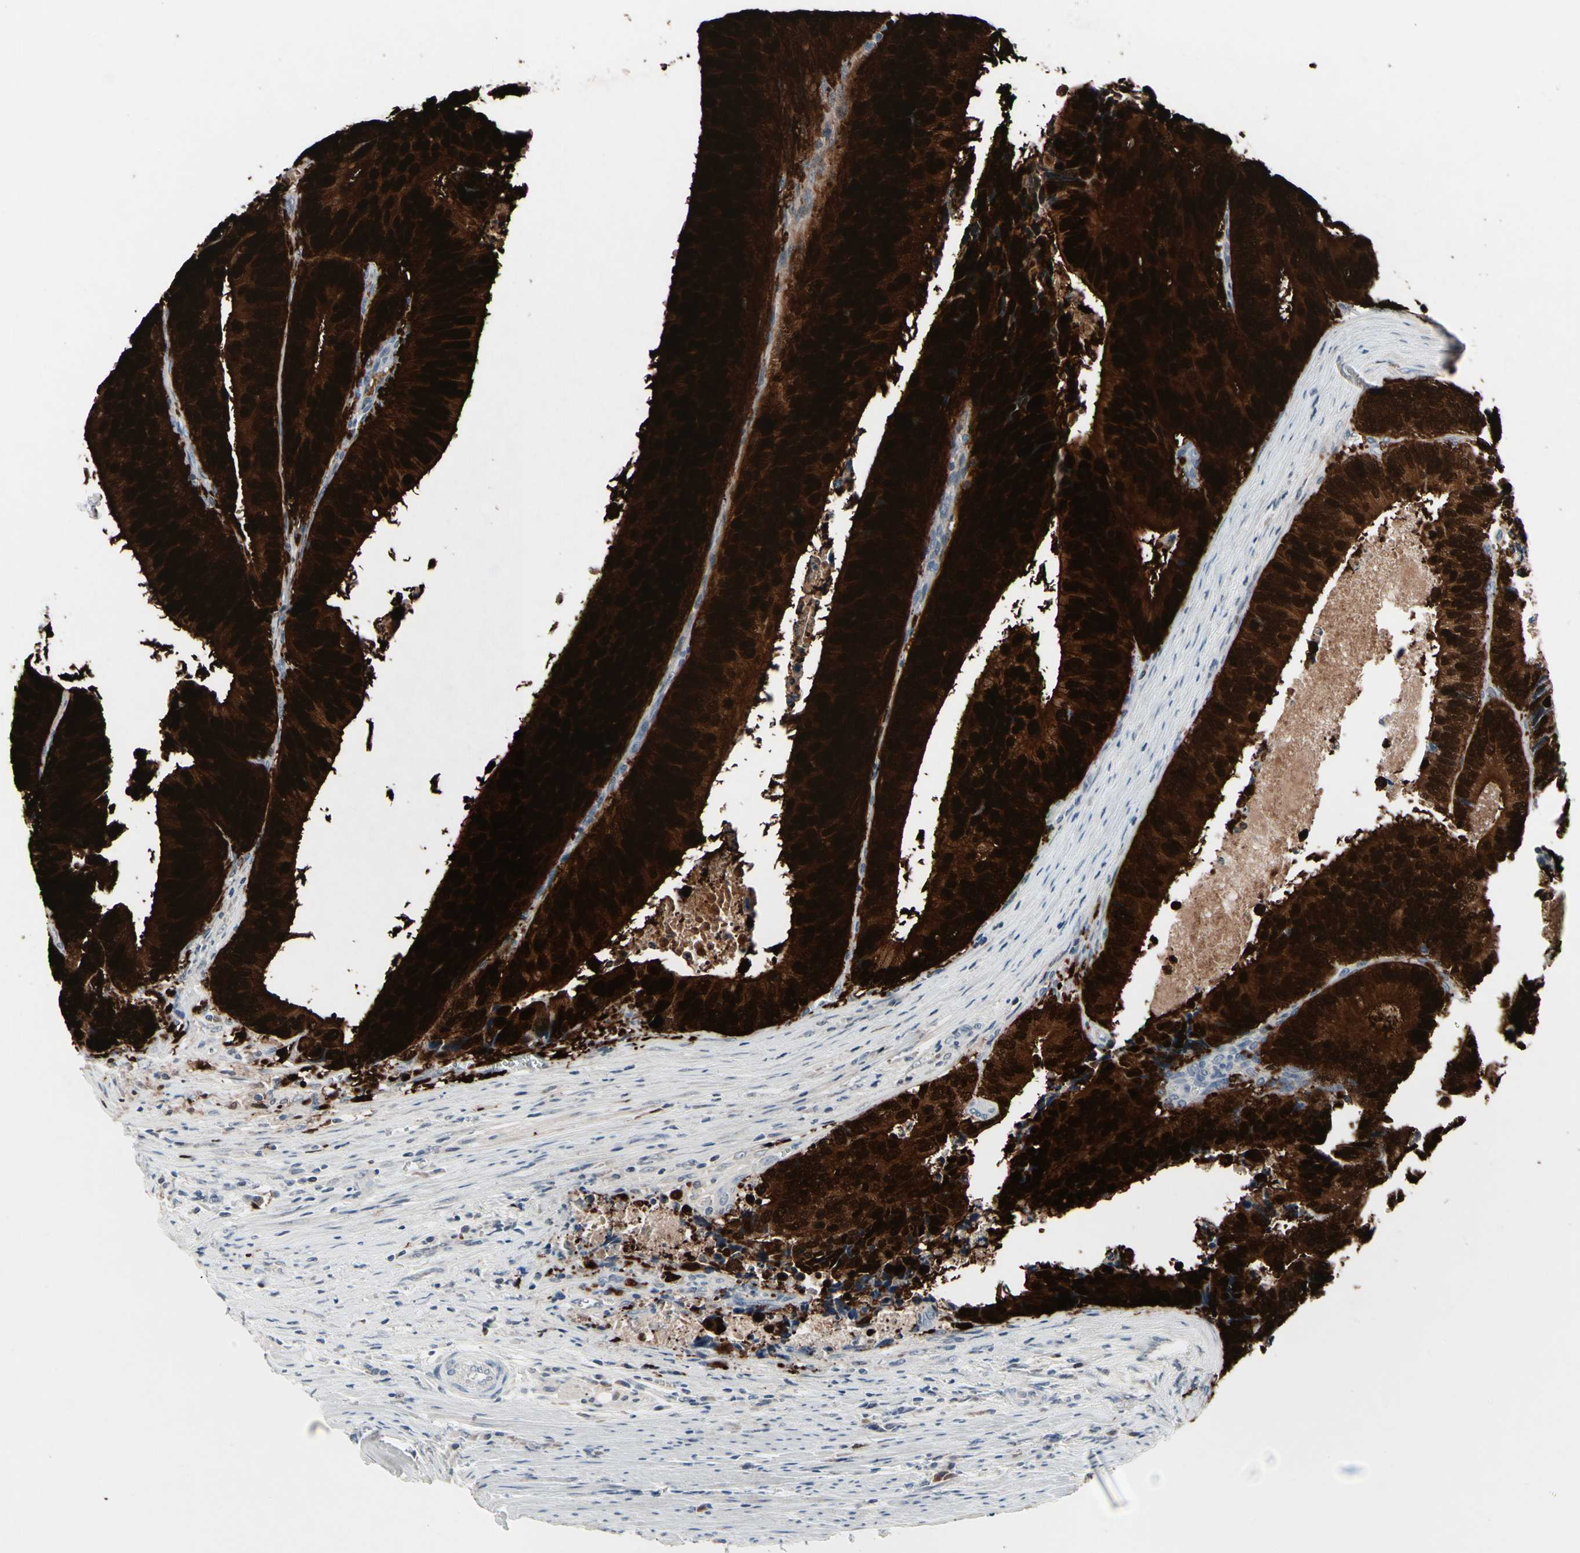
{"staining": {"intensity": "strong", "quantity": ">75%", "location": "cytoplasmic/membranous,nuclear"}, "tissue": "colorectal cancer", "cell_type": "Tumor cells", "image_type": "cancer", "snomed": [{"axis": "morphology", "description": "Adenocarcinoma, NOS"}, {"axis": "topography", "description": "Colon"}], "caption": "Brown immunohistochemical staining in colorectal cancer shows strong cytoplasmic/membranous and nuclear expression in about >75% of tumor cells. The staining was performed using DAB, with brown indicating positive protein expression. Nuclei are stained blue with hematoxylin.", "gene": "TXN", "patient": {"sex": "male", "age": 72}}